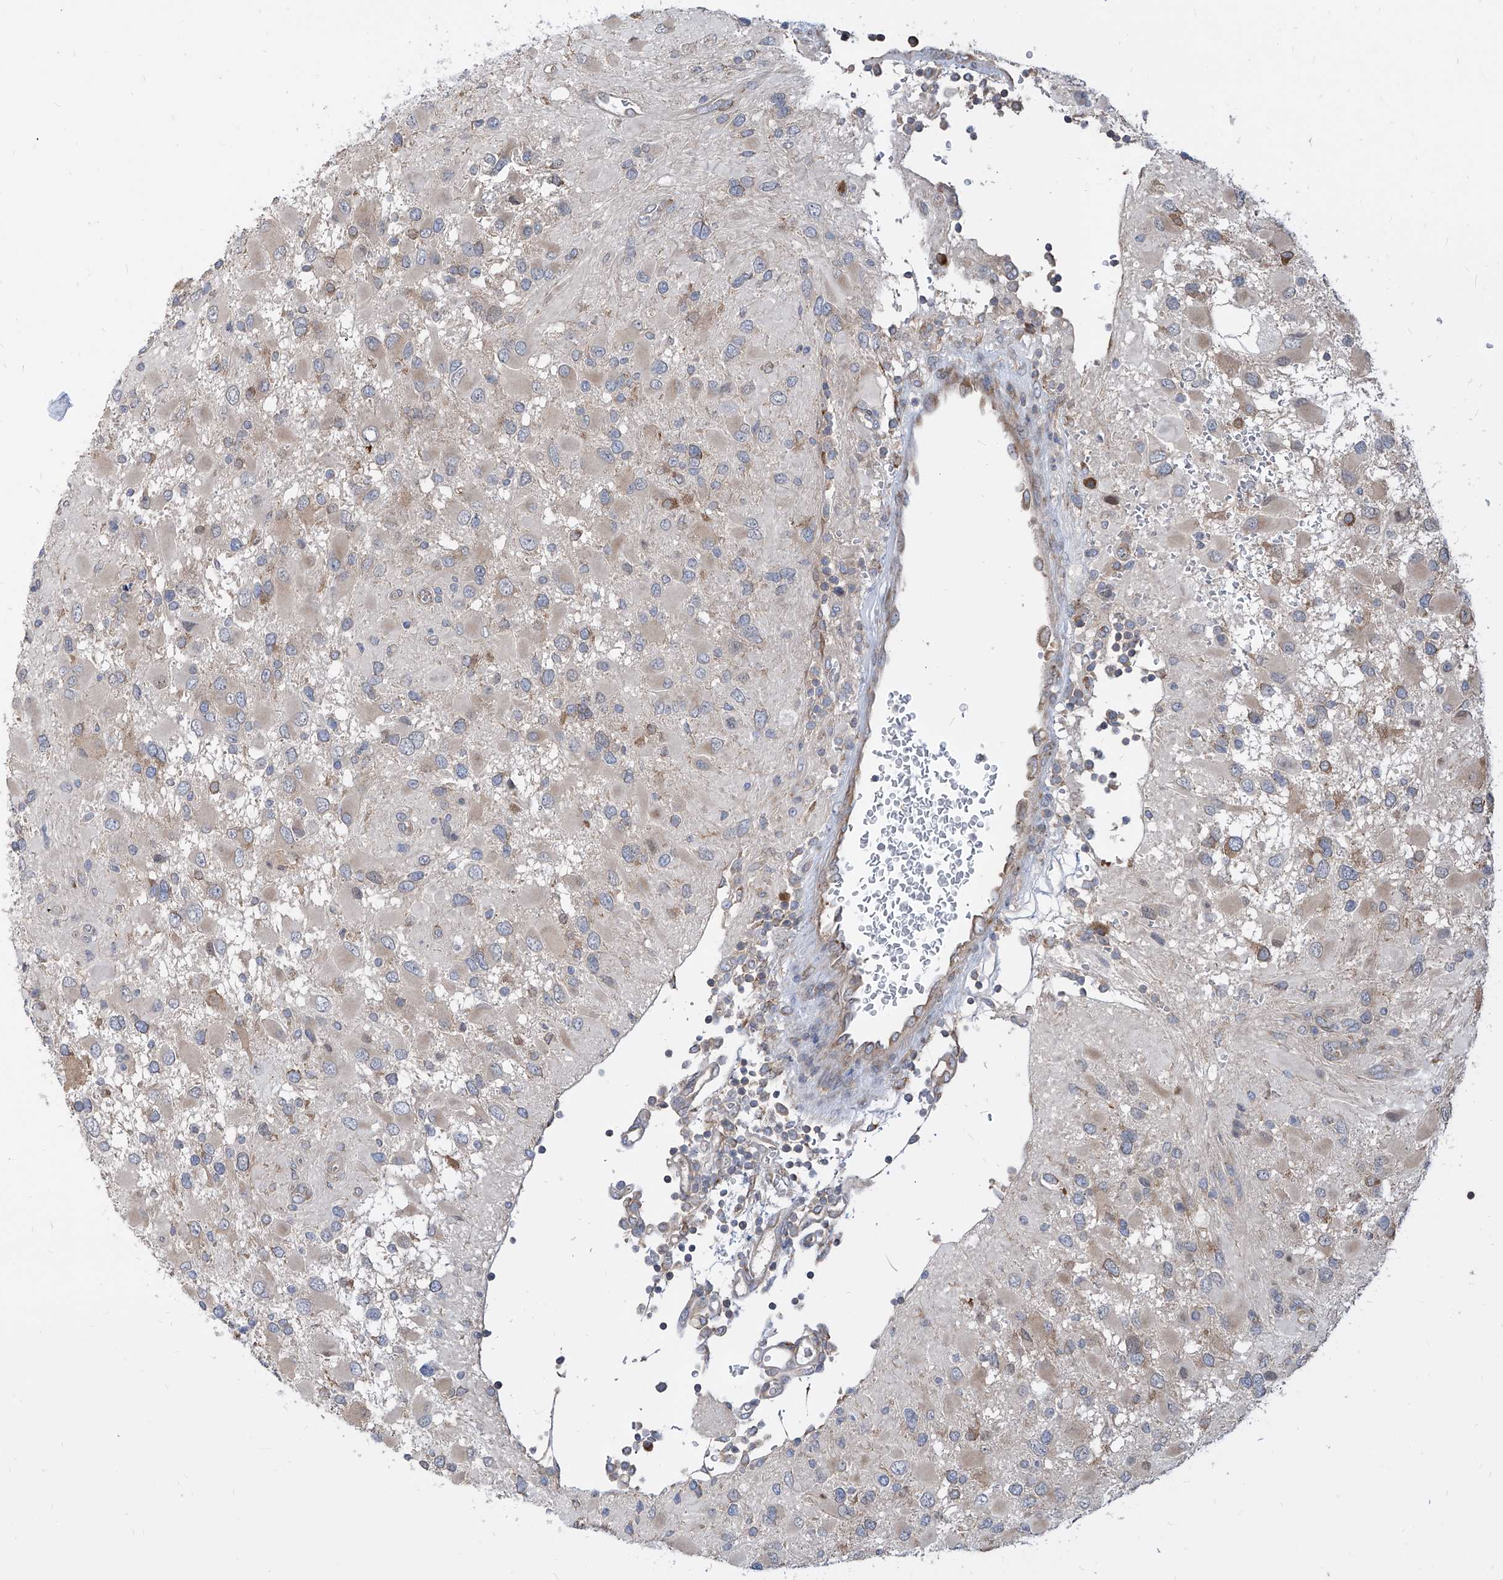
{"staining": {"intensity": "weak", "quantity": "<25%", "location": "cytoplasmic/membranous"}, "tissue": "glioma", "cell_type": "Tumor cells", "image_type": "cancer", "snomed": [{"axis": "morphology", "description": "Glioma, malignant, High grade"}, {"axis": "topography", "description": "Brain"}], "caption": "DAB immunohistochemical staining of glioma shows no significant expression in tumor cells.", "gene": "FAM83B", "patient": {"sex": "male", "age": 53}}